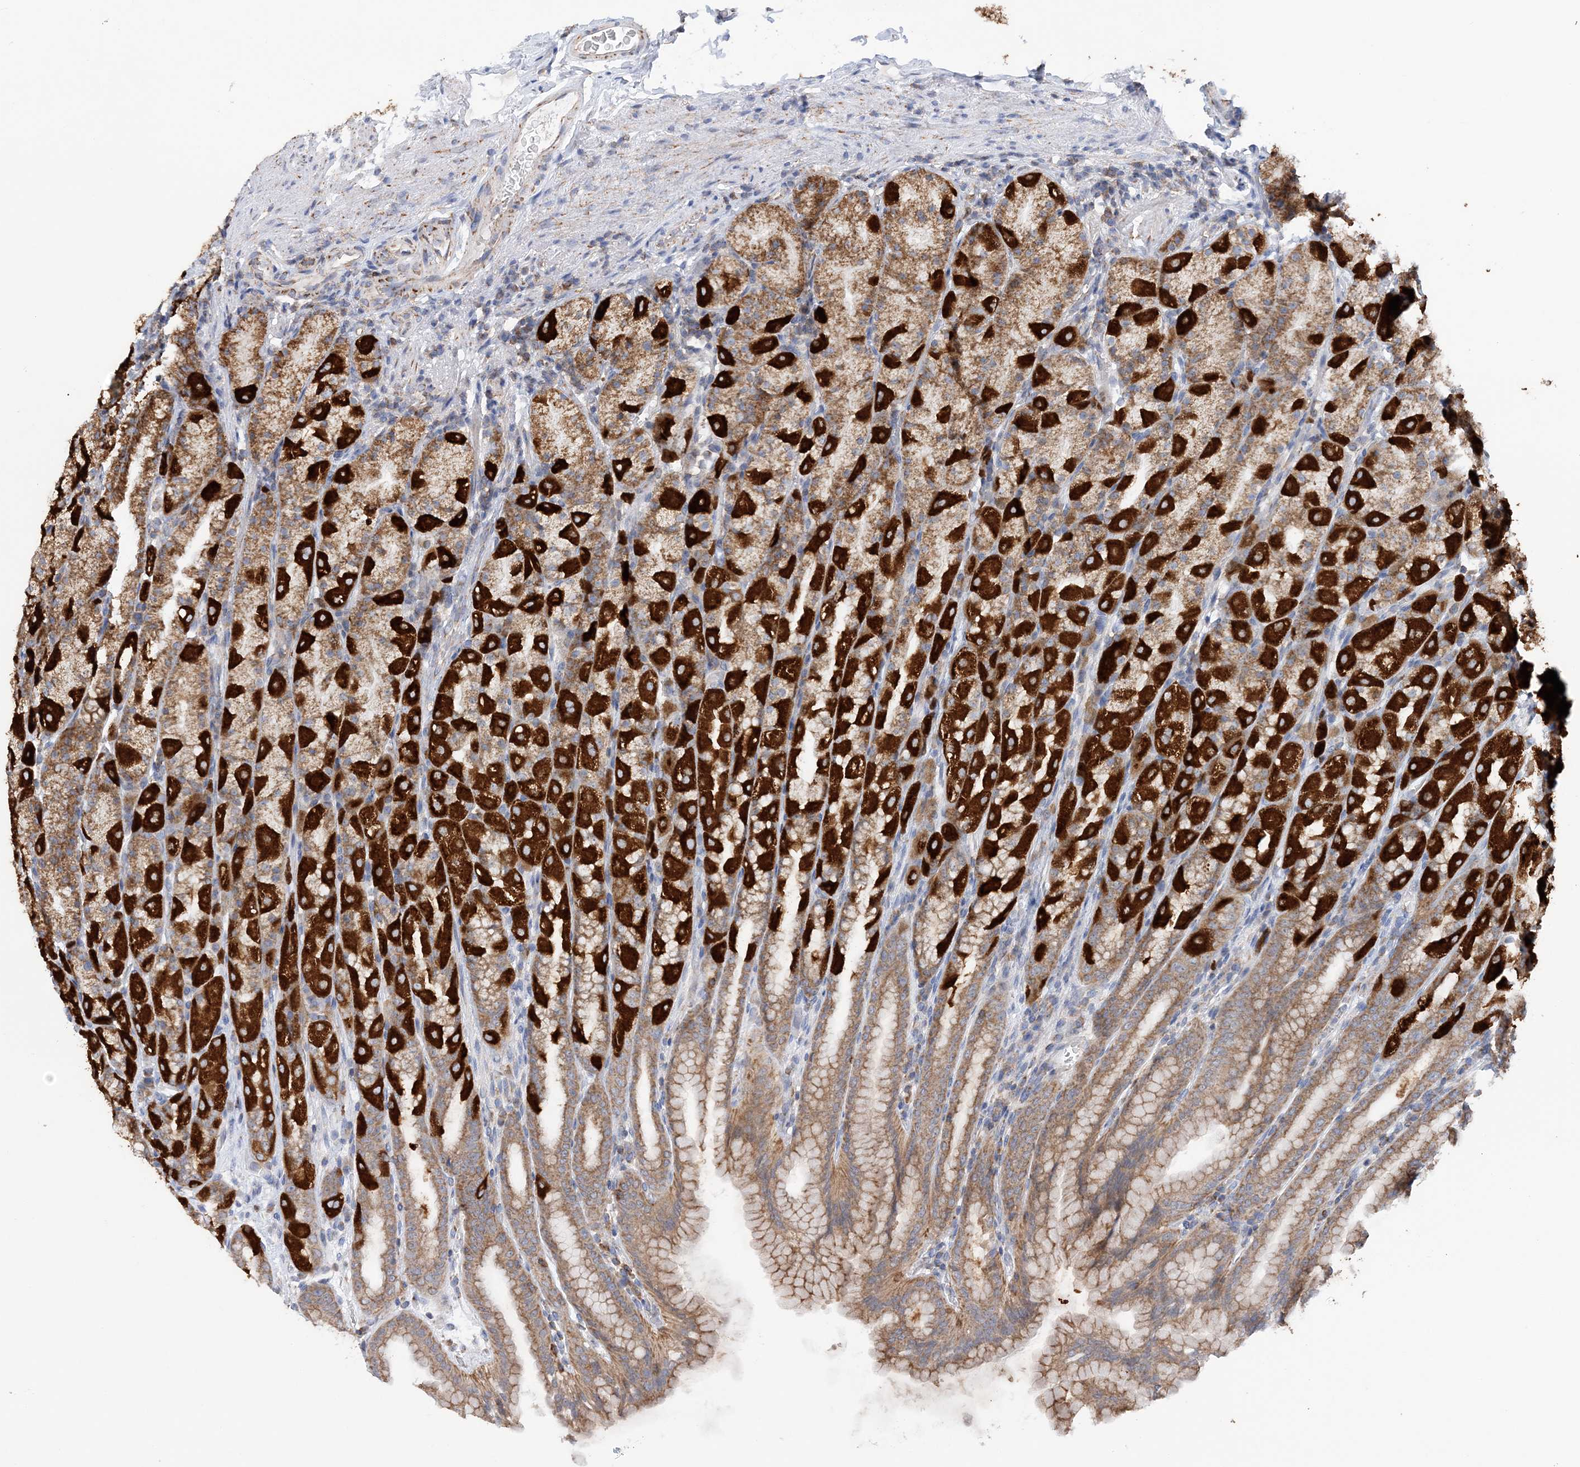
{"staining": {"intensity": "strong", "quantity": ">75%", "location": "cytoplasmic/membranous"}, "tissue": "stomach", "cell_type": "Glandular cells", "image_type": "normal", "snomed": [{"axis": "morphology", "description": "Normal tissue, NOS"}, {"axis": "topography", "description": "Stomach, upper"}], "caption": "Protein expression analysis of benign human stomach reveals strong cytoplasmic/membranous expression in about >75% of glandular cells. (IHC, brightfield microscopy, high magnification).", "gene": "TTC32", "patient": {"sex": "male", "age": 68}}